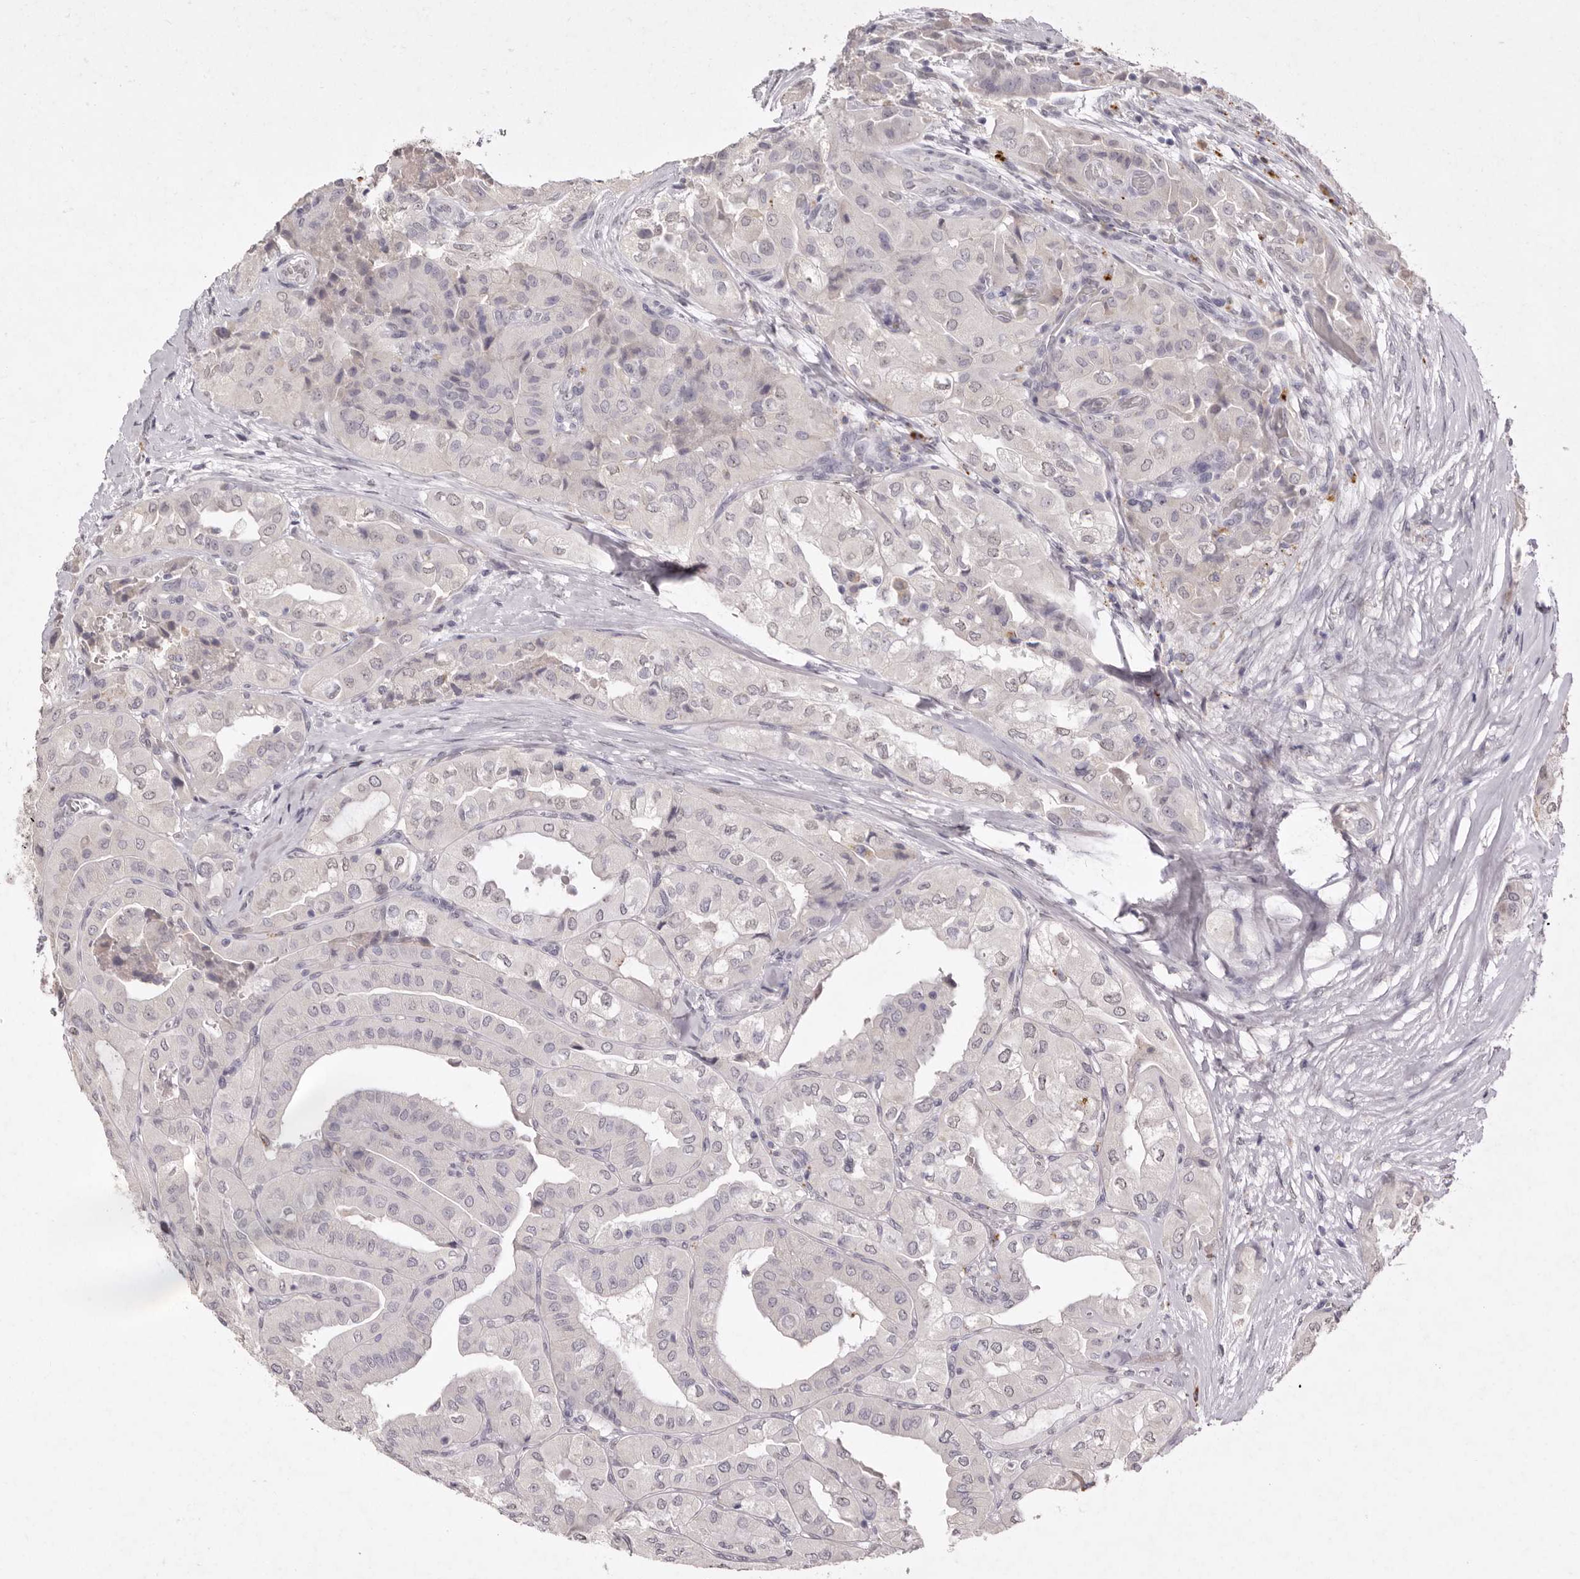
{"staining": {"intensity": "negative", "quantity": "none", "location": "none"}, "tissue": "thyroid cancer", "cell_type": "Tumor cells", "image_type": "cancer", "snomed": [{"axis": "morphology", "description": "Papillary adenocarcinoma, NOS"}, {"axis": "topography", "description": "Thyroid gland"}], "caption": "Thyroid cancer stained for a protein using IHC displays no expression tumor cells.", "gene": "FAM185A", "patient": {"sex": "female", "age": 59}}